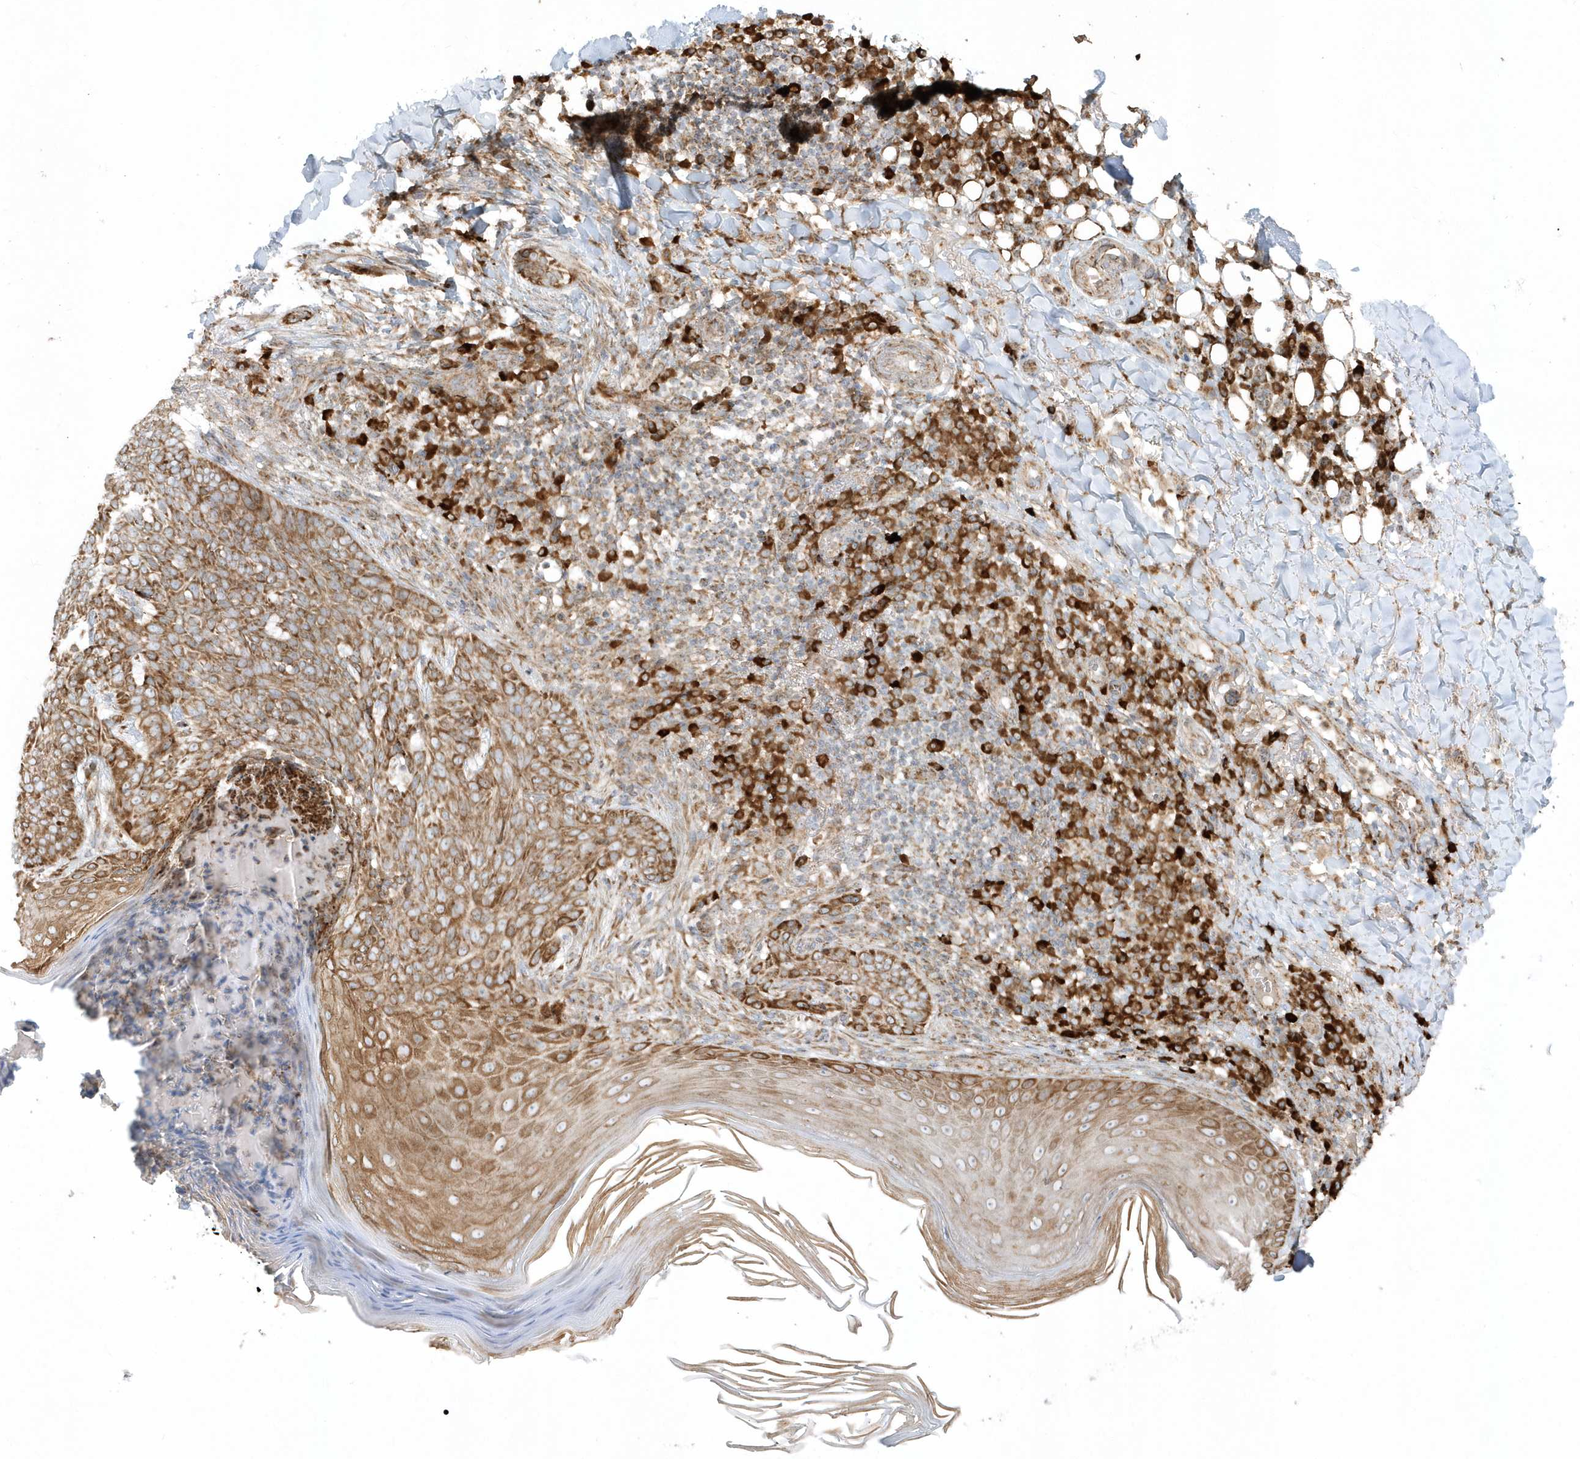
{"staining": {"intensity": "moderate", "quantity": ">75%", "location": "cytoplasmic/membranous"}, "tissue": "skin cancer", "cell_type": "Tumor cells", "image_type": "cancer", "snomed": [{"axis": "morphology", "description": "Basal cell carcinoma"}, {"axis": "topography", "description": "Skin"}], "caption": "IHC staining of basal cell carcinoma (skin), which exhibits medium levels of moderate cytoplasmic/membranous staining in approximately >75% of tumor cells indicating moderate cytoplasmic/membranous protein staining. The staining was performed using DAB (3,3'-diaminobenzidine) (brown) for protein detection and nuclei were counterstained in hematoxylin (blue).", "gene": "SH3BP2", "patient": {"sex": "male", "age": 85}}